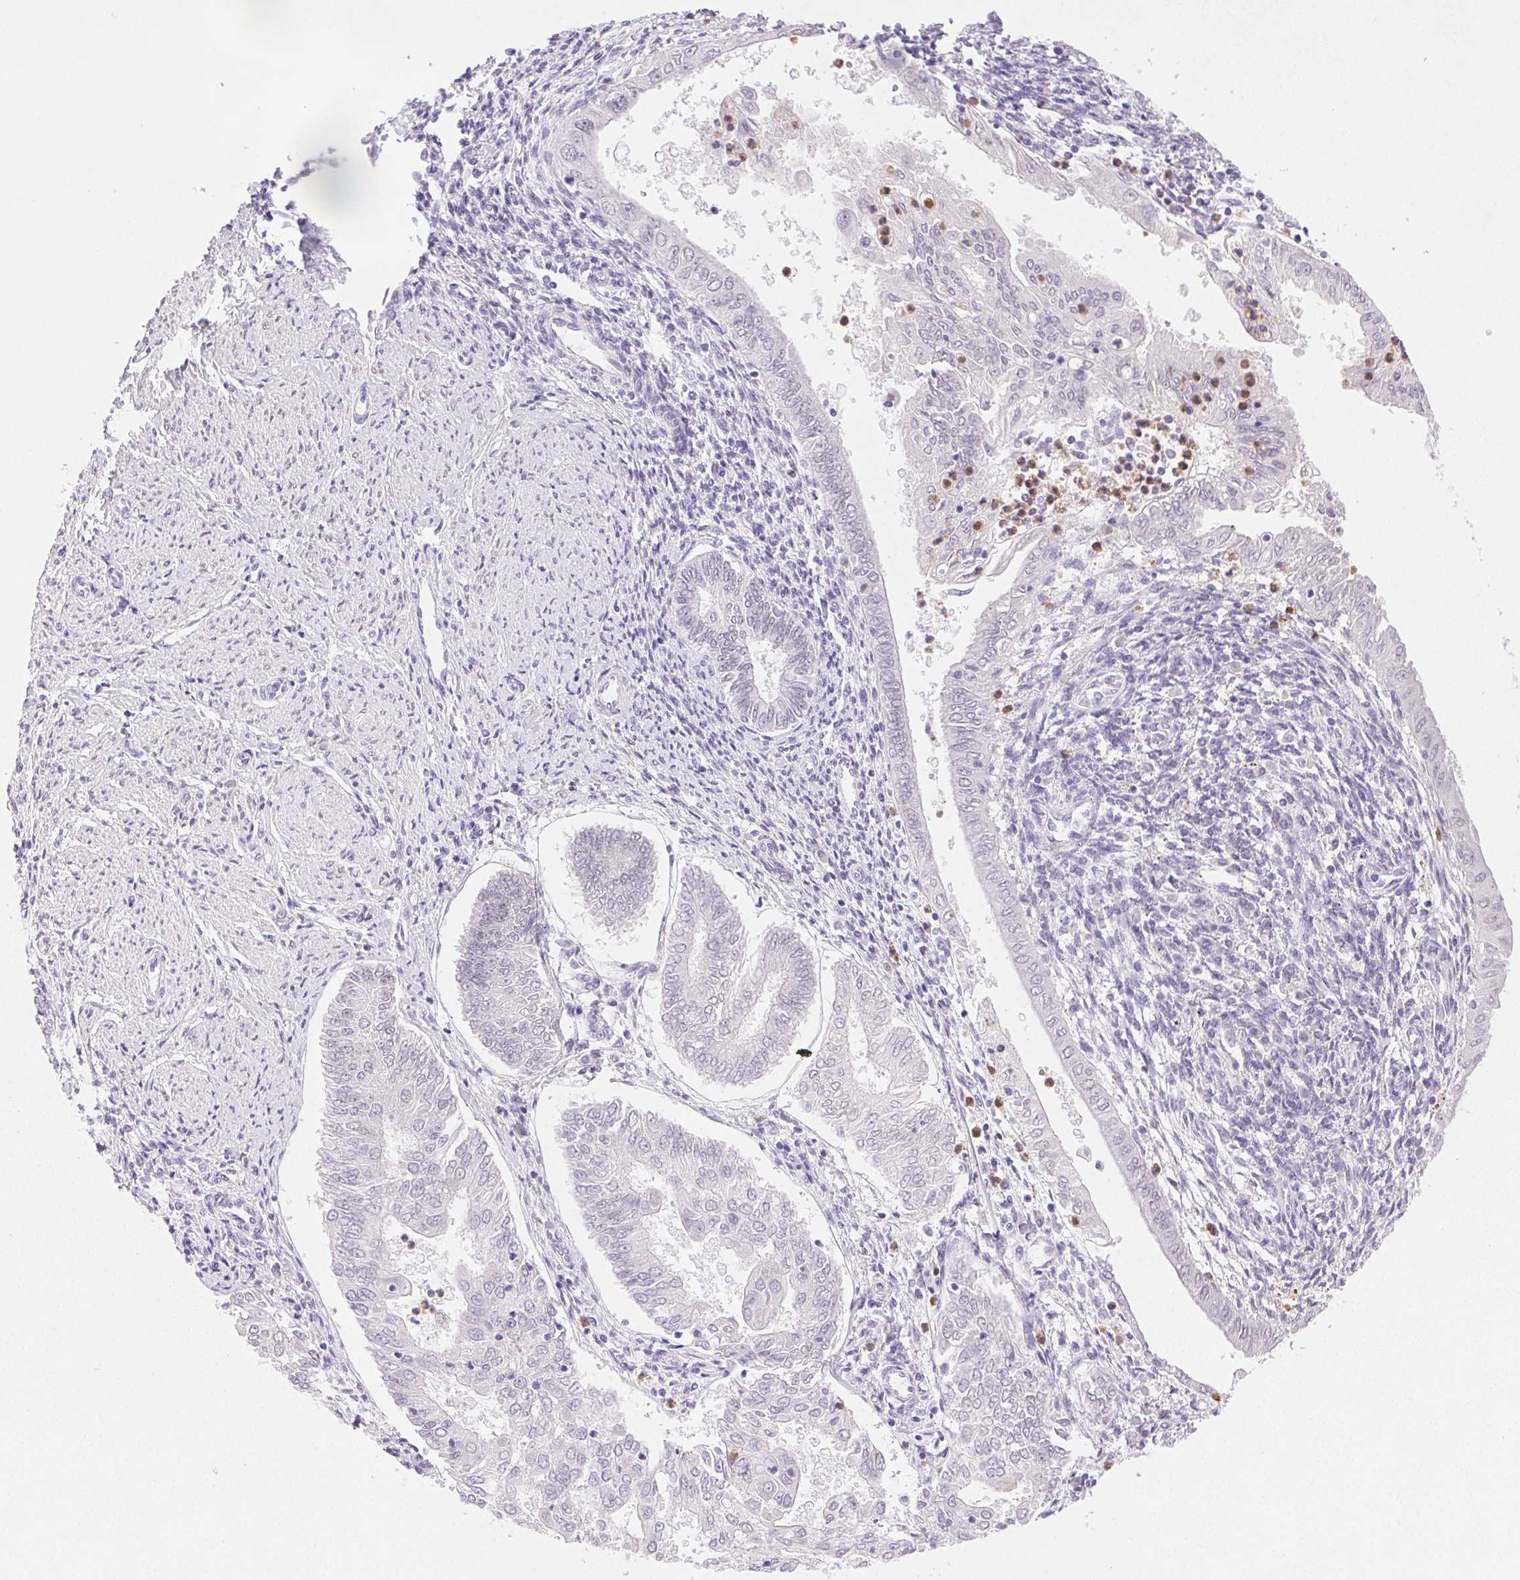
{"staining": {"intensity": "negative", "quantity": "none", "location": "none"}, "tissue": "endometrial cancer", "cell_type": "Tumor cells", "image_type": "cancer", "snomed": [{"axis": "morphology", "description": "Adenocarcinoma, NOS"}, {"axis": "topography", "description": "Endometrium"}], "caption": "Micrograph shows no significant protein staining in tumor cells of adenocarcinoma (endometrial).", "gene": "EMX2", "patient": {"sex": "female", "age": 68}}